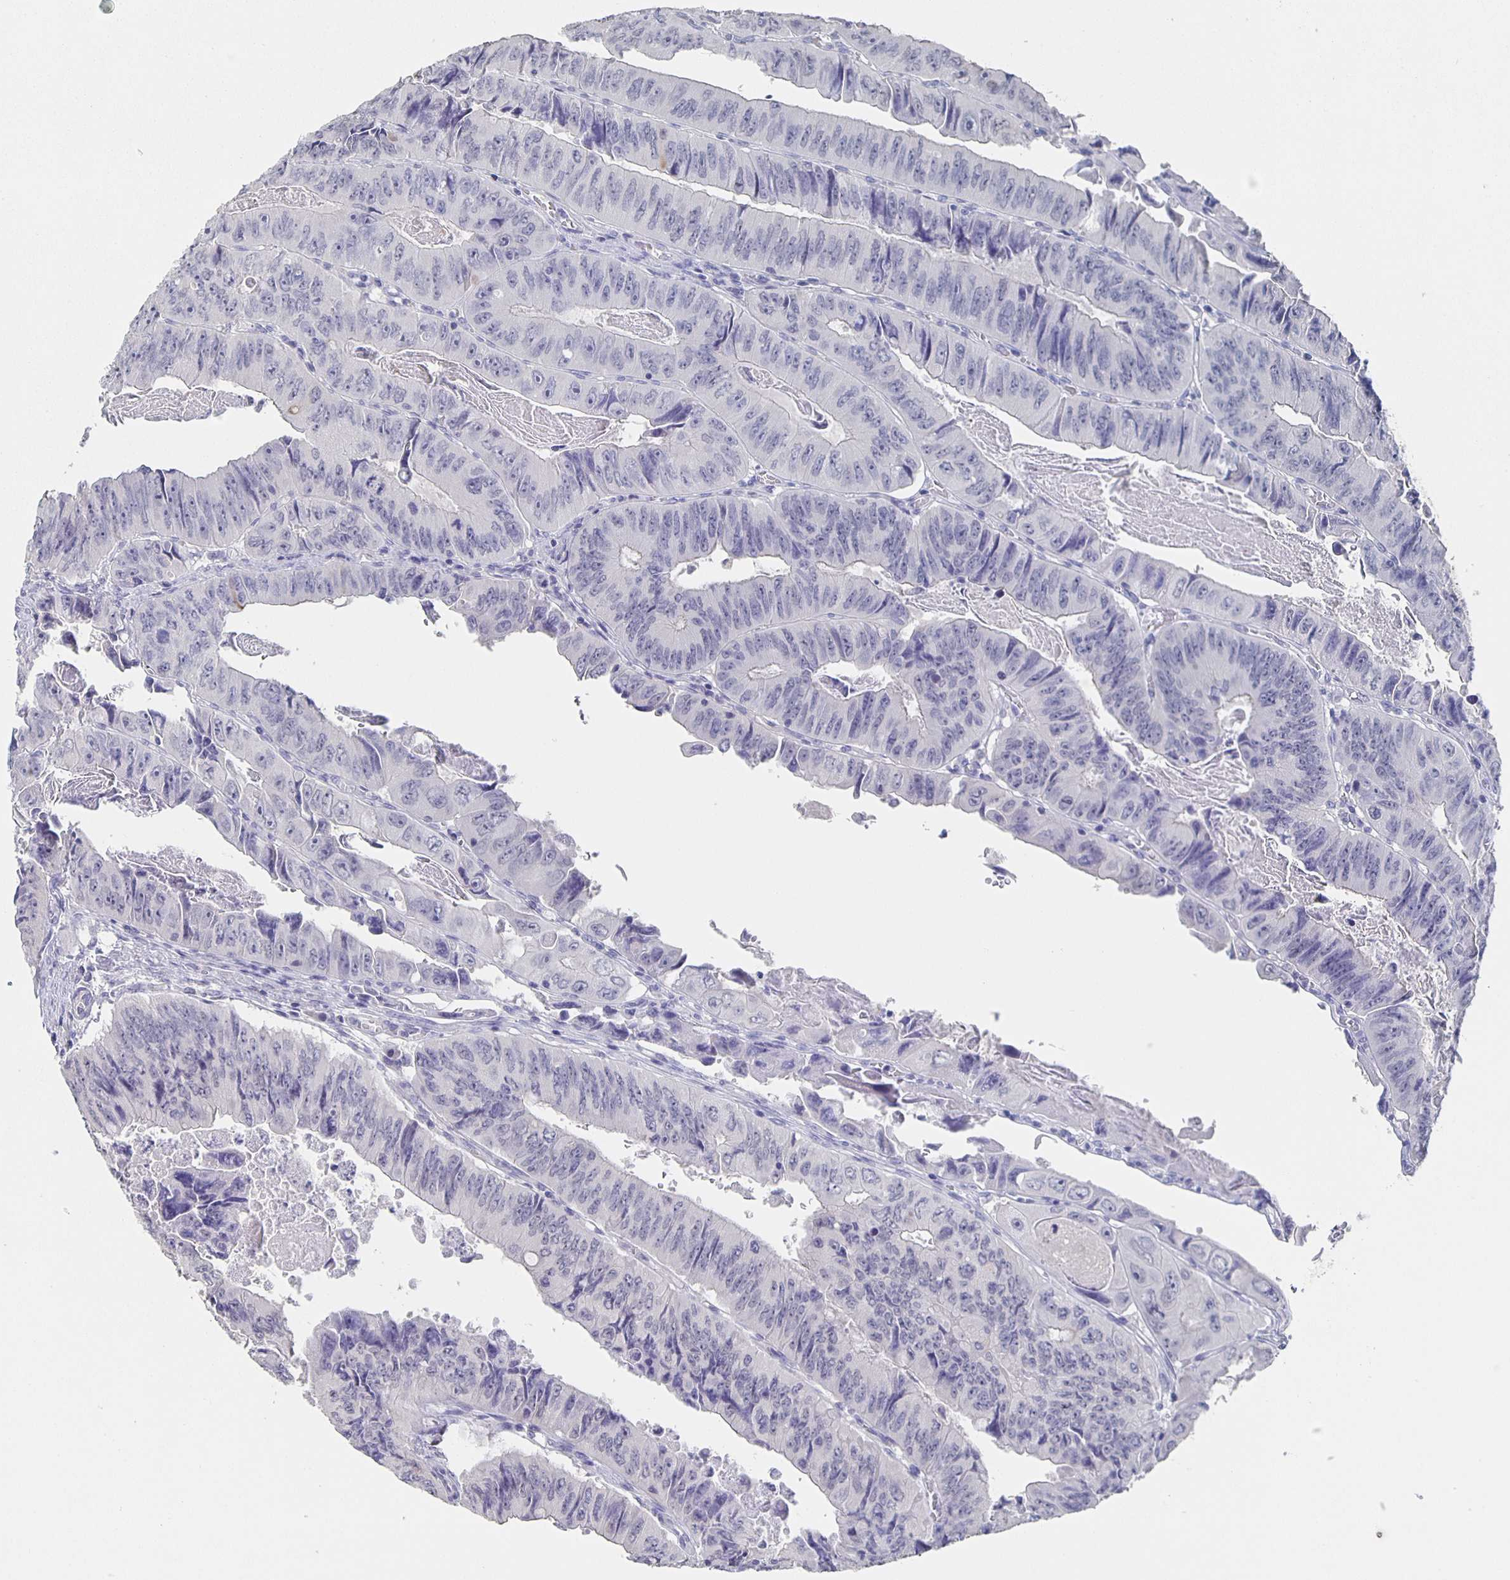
{"staining": {"intensity": "negative", "quantity": "none", "location": "none"}, "tissue": "colorectal cancer", "cell_type": "Tumor cells", "image_type": "cancer", "snomed": [{"axis": "morphology", "description": "Adenocarcinoma, NOS"}, {"axis": "topography", "description": "Colon"}], "caption": "Tumor cells show no significant protein staining in adenocarcinoma (colorectal).", "gene": "CACNA2D2", "patient": {"sex": "female", "age": 84}}